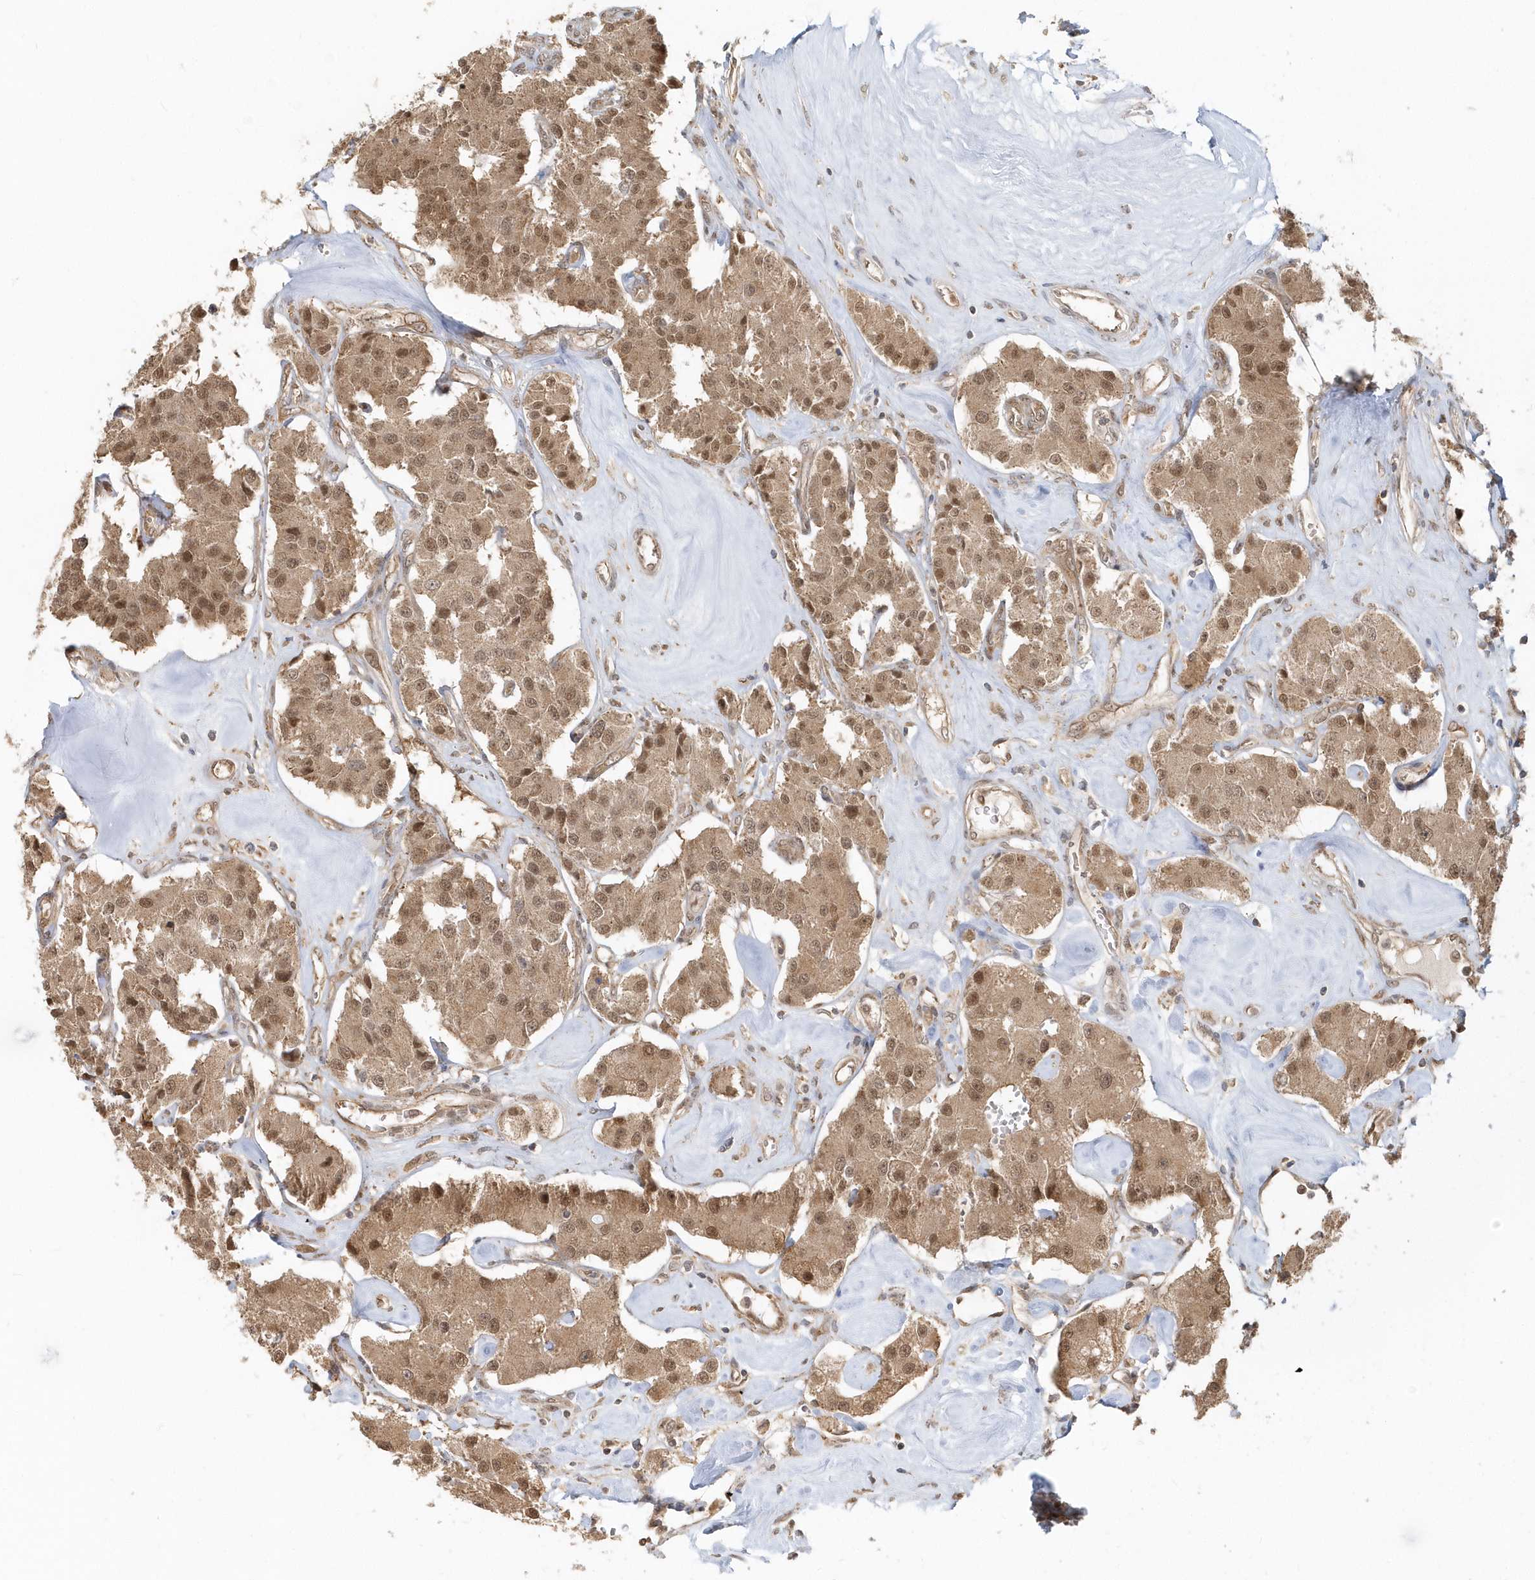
{"staining": {"intensity": "moderate", "quantity": ">75%", "location": "cytoplasmic/membranous,nuclear"}, "tissue": "carcinoid", "cell_type": "Tumor cells", "image_type": "cancer", "snomed": [{"axis": "morphology", "description": "Carcinoid, malignant, NOS"}, {"axis": "topography", "description": "Pancreas"}], "caption": "Brown immunohistochemical staining in human carcinoid exhibits moderate cytoplasmic/membranous and nuclear staining in approximately >75% of tumor cells.", "gene": "PSMD6", "patient": {"sex": "male", "age": 41}}